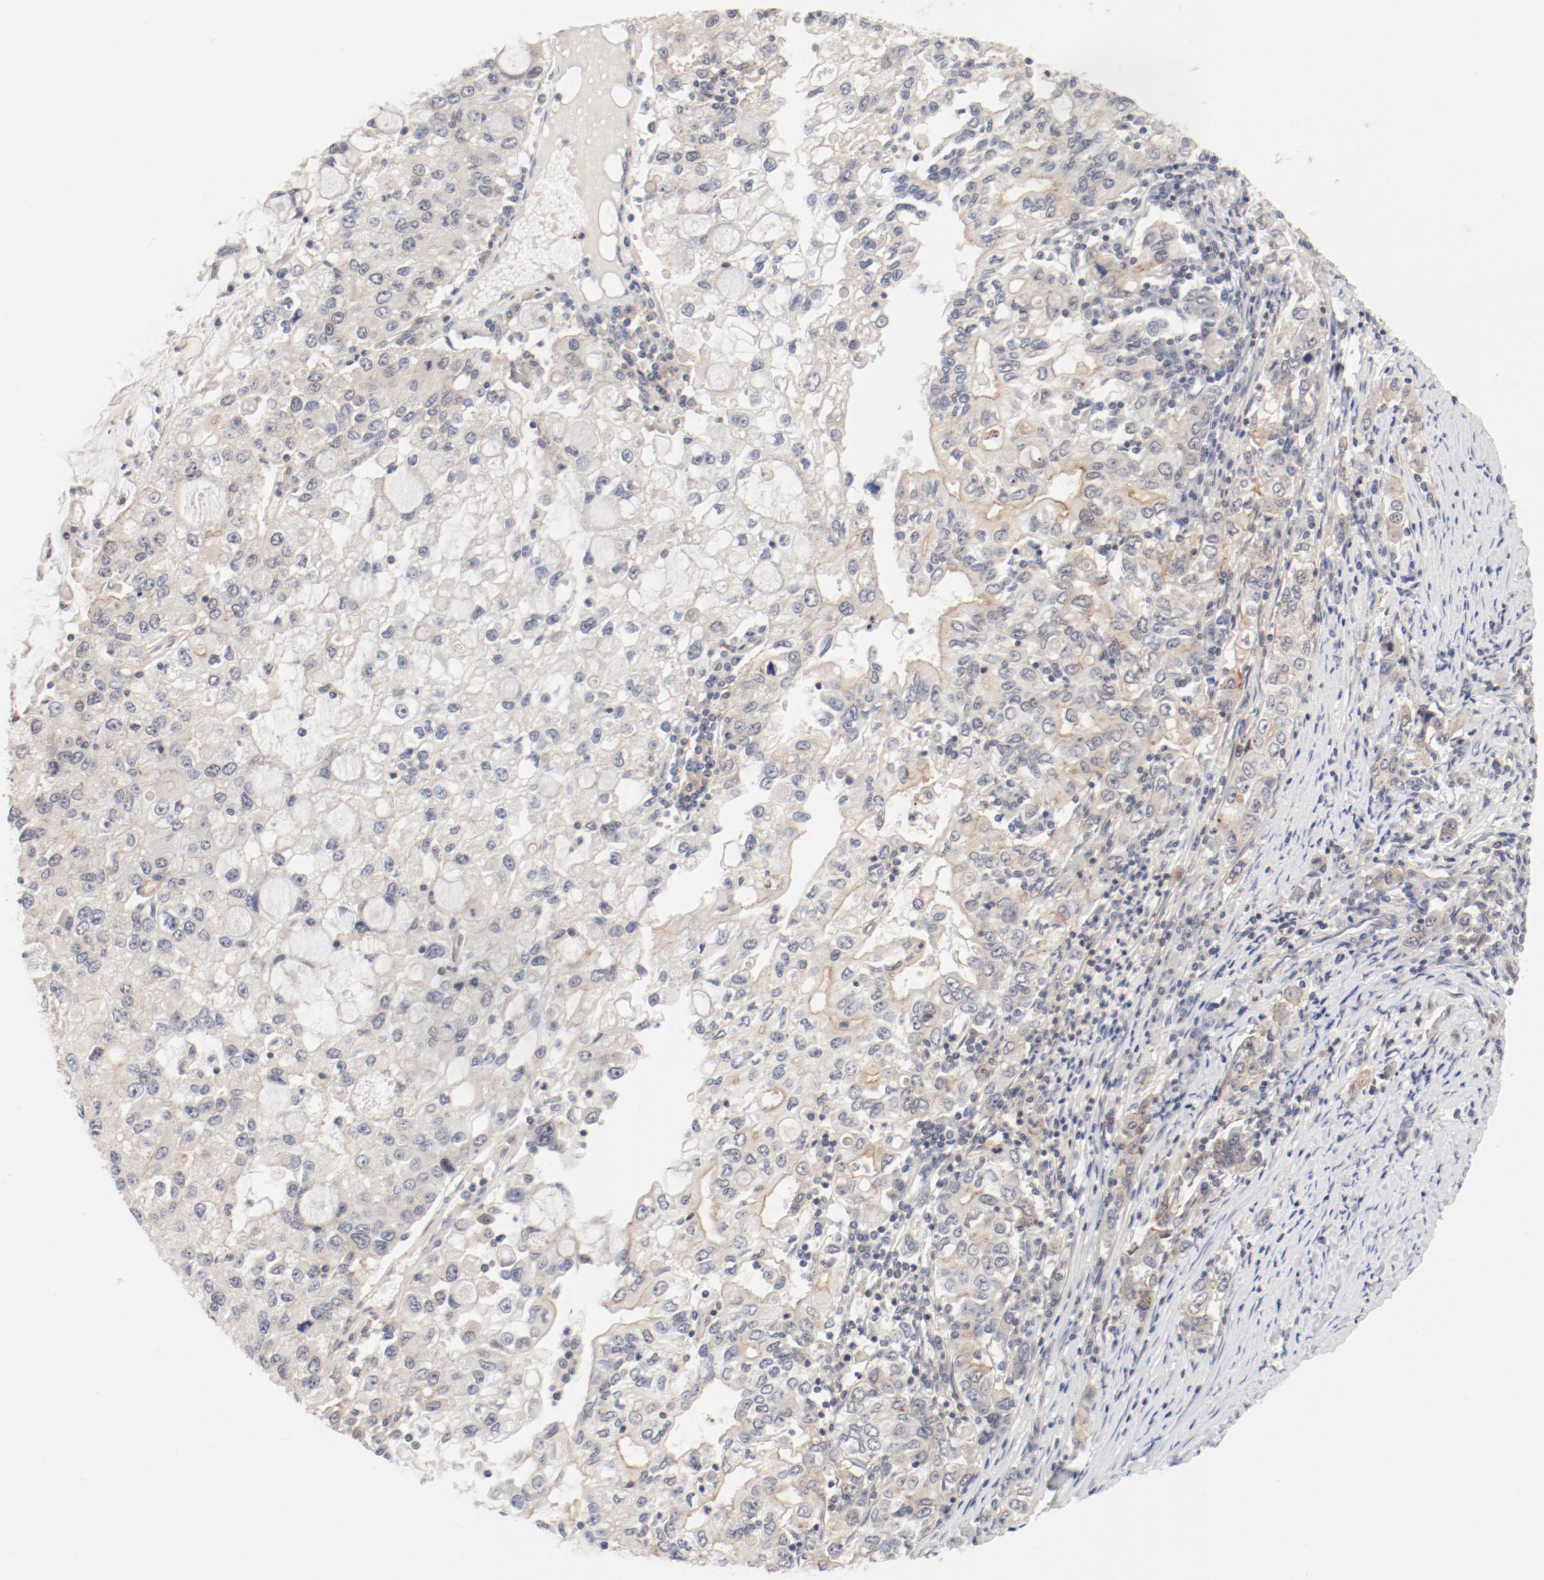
{"staining": {"intensity": "weak", "quantity": "25%-75%", "location": "cytoplasmic/membranous"}, "tissue": "stomach cancer", "cell_type": "Tumor cells", "image_type": "cancer", "snomed": [{"axis": "morphology", "description": "Adenocarcinoma, NOS"}, {"axis": "topography", "description": "Stomach, lower"}], "caption": "Human stomach cancer (adenocarcinoma) stained with a protein marker reveals weak staining in tumor cells.", "gene": "ZNF267", "patient": {"sex": "female", "age": 72}}